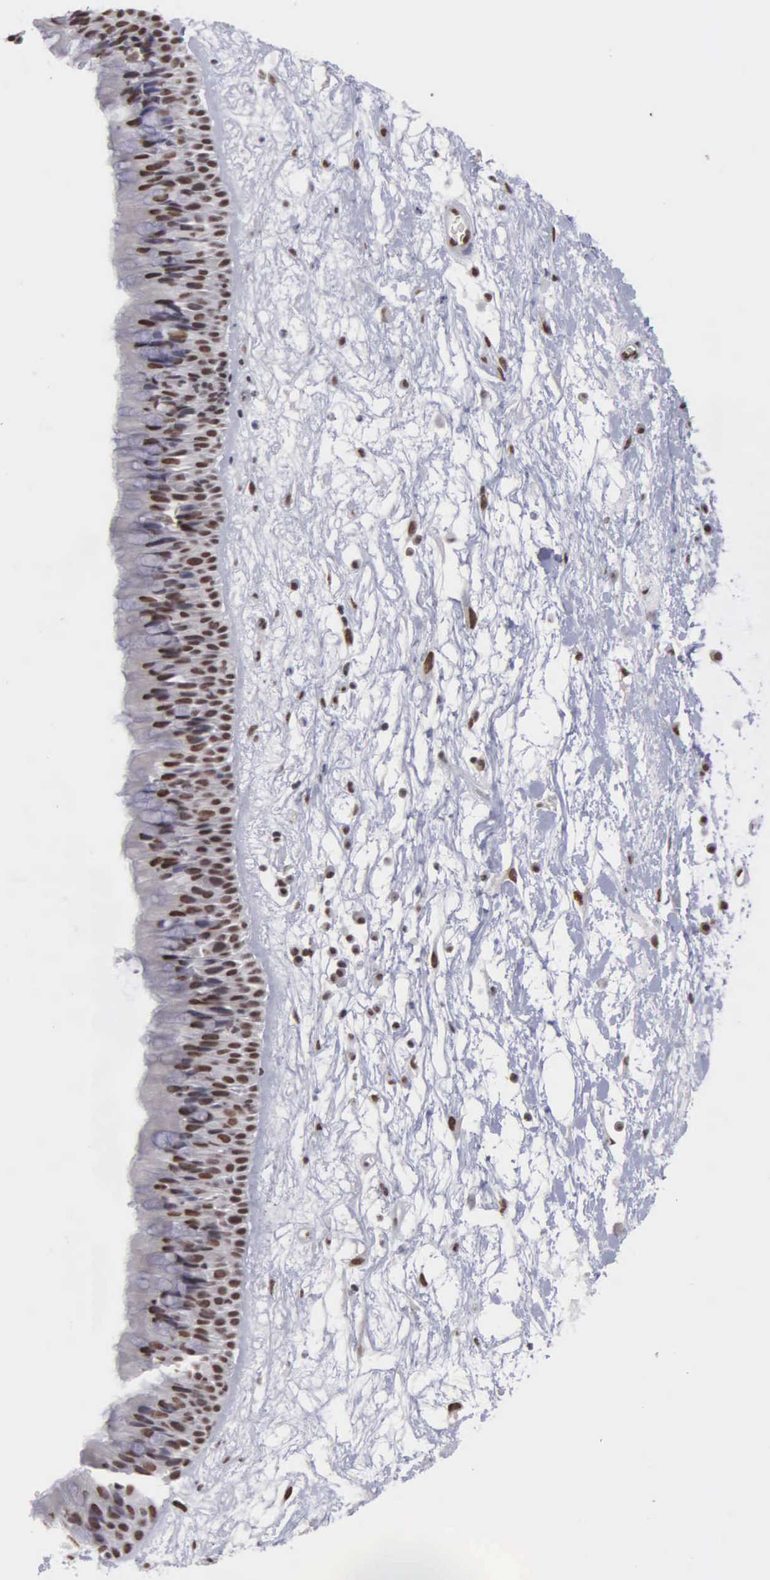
{"staining": {"intensity": "strong", "quantity": ">75%", "location": "nuclear"}, "tissue": "nasopharynx", "cell_type": "Respiratory epithelial cells", "image_type": "normal", "snomed": [{"axis": "morphology", "description": "Normal tissue, NOS"}, {"axis": "topography", "description": "Nasopharynx"}], "caption": "Strong nuclear protein staining is appreciated in approximately >75% of respiratory epithelial cells in nasopharynx. (brown staining indicates protein expression, while blue staining denotes nuclei).", "gene": "KIAA0586", "patient": {"sex": "male", "age": 13}}